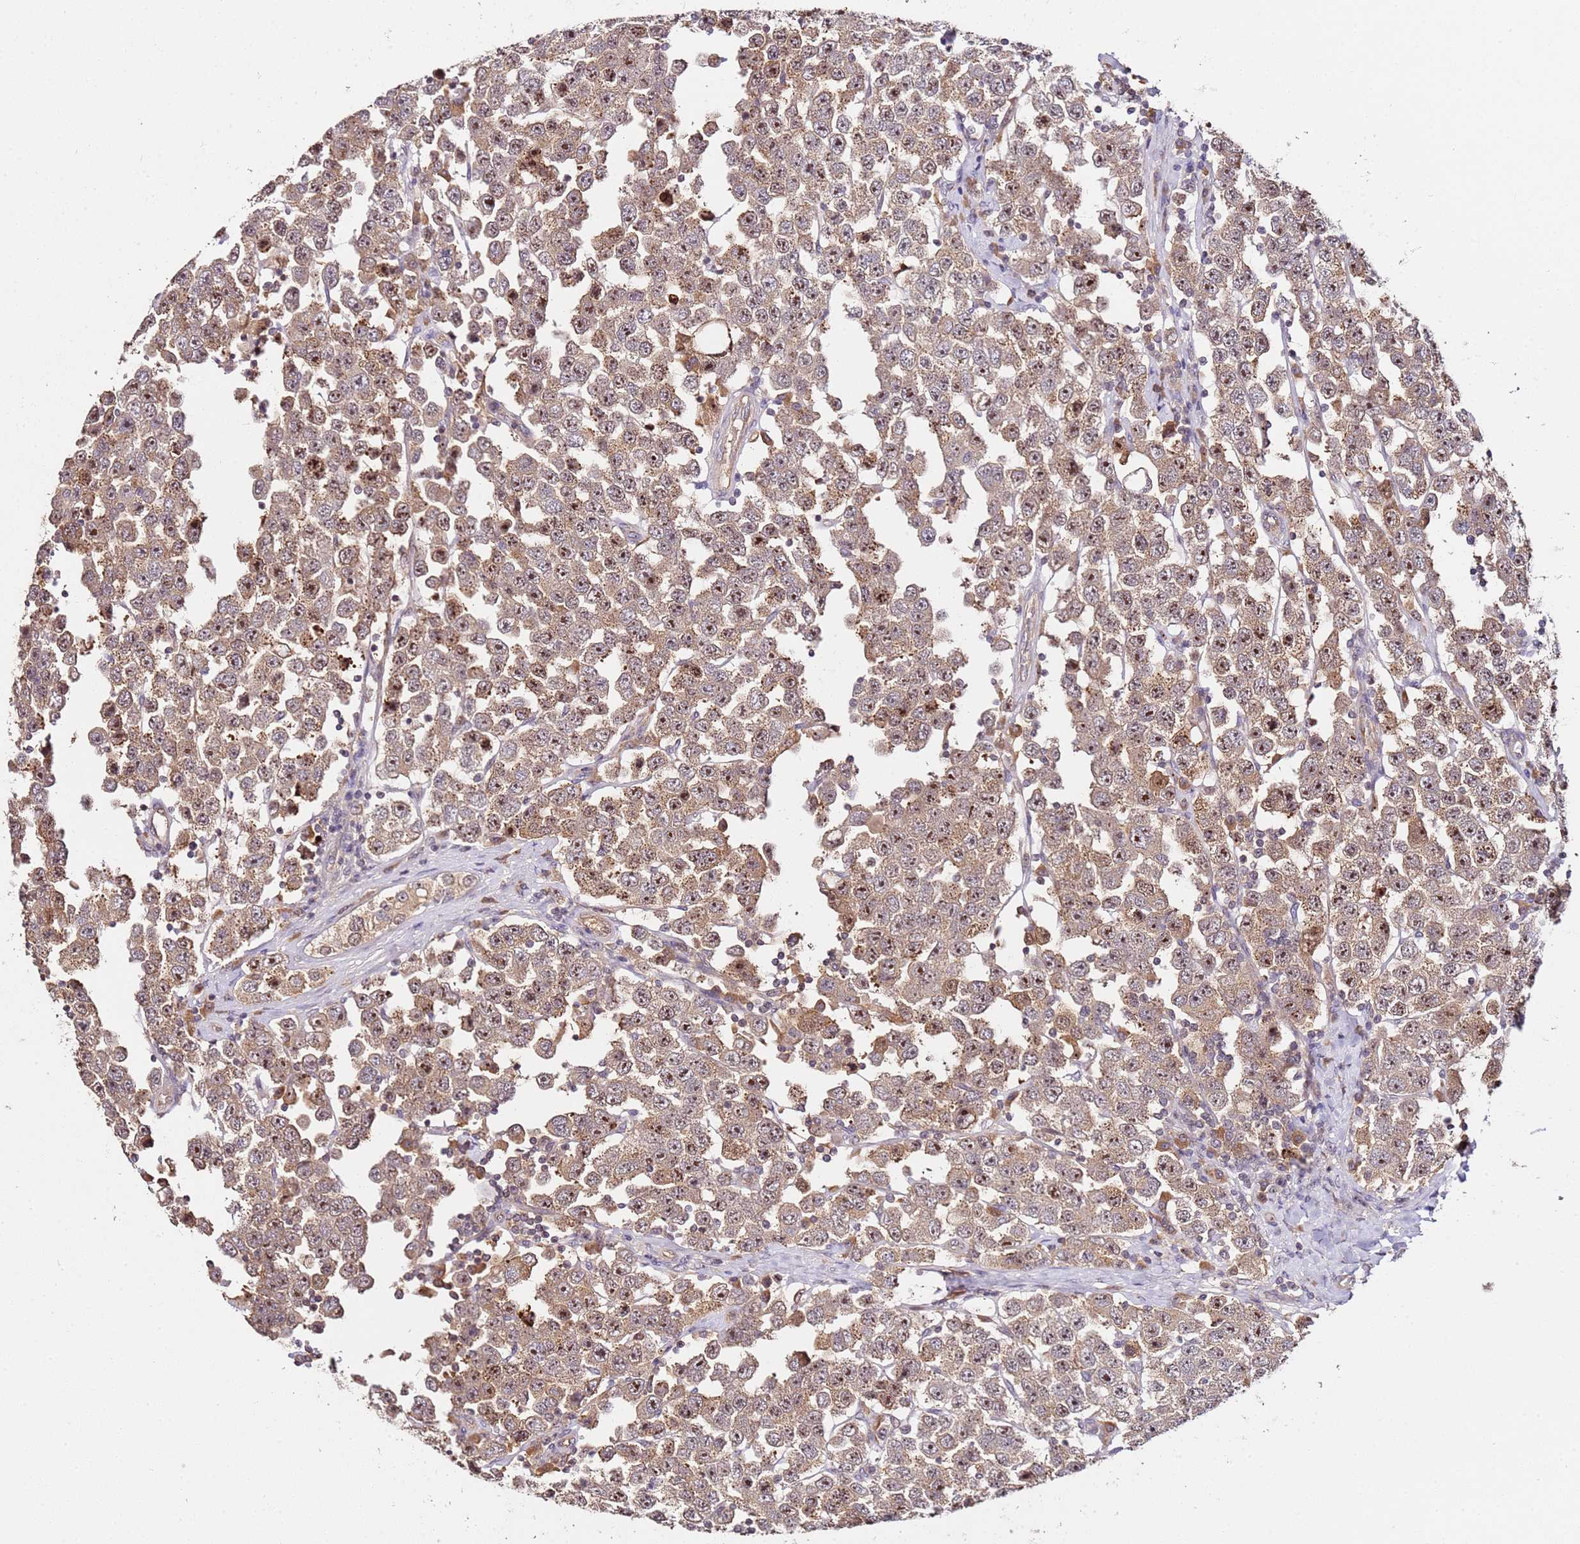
{"staining": {"intensity": "moderate", "quantity": ">75%", "location": "cytoplasmic/membranous,nuclear"}, "tissue": "testis cancer", "cell_type": "Tumor cells", "image_type": "cancer", "snomed": [{"axis": "morphology", "description": "Seminoma, NOS"}, {"axis": "topography", "description": "Testis"}], "caption": "Testis cancer (seminoma) stained with immunohistochemistry demonstrates moderate cytoplasmic/membranous and nuclear expression in about >75% of tumor cells.", "gene": "DDX27", "patient": {"sex": "male", "age": 28}}